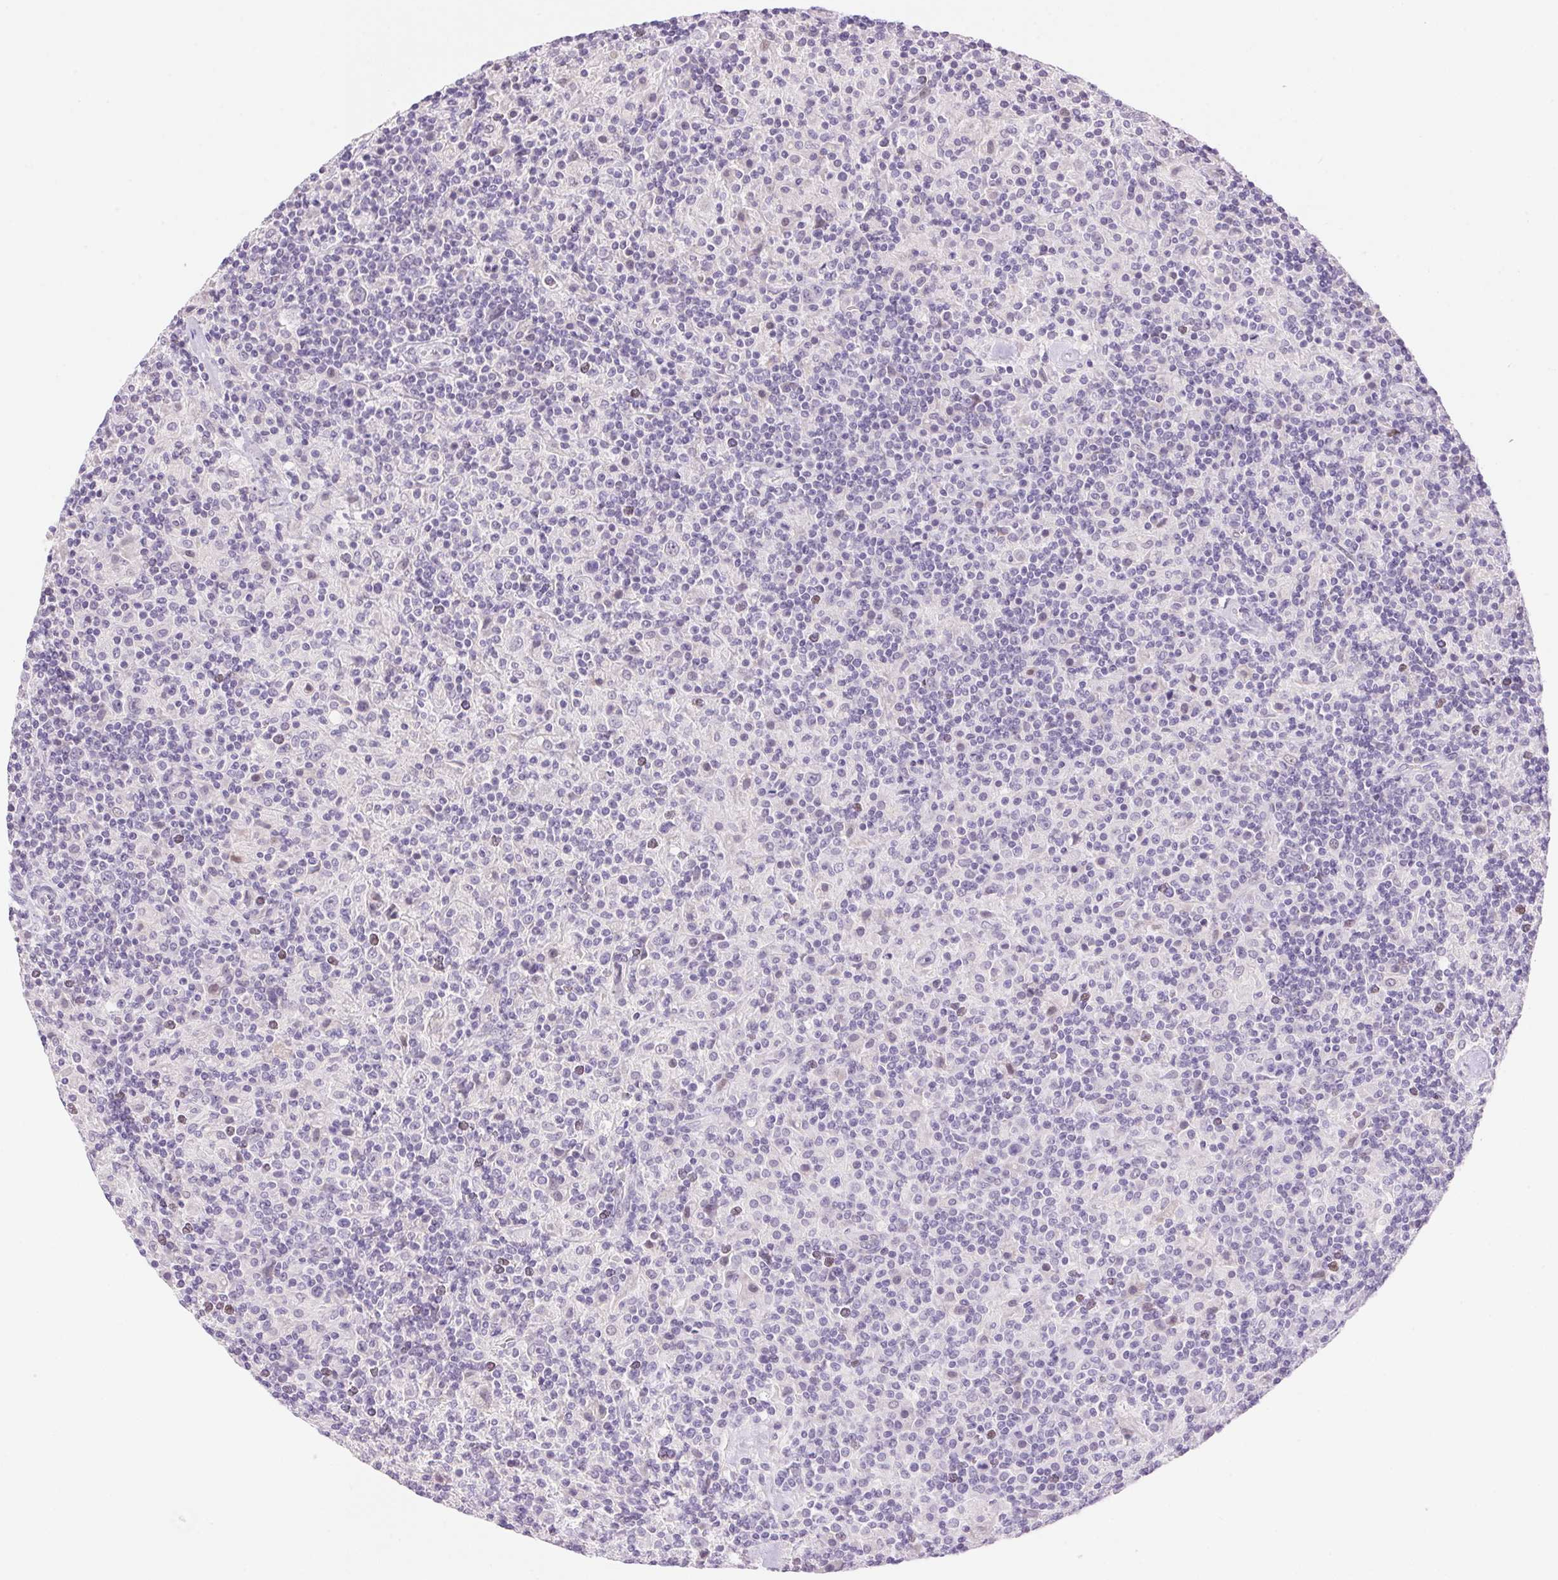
{"staining": {"intensity": "negative", "quantity": "none", "location": "none"}, "tissue": "lymphoma", "cell_type": "Tumor cells", "image_type": "cancer", "snomed": [{"axis": "morphology", "description": "Hodgkin's disease, NOS"}, {"axis": "topography", "description": "Lymph node"}], "caption": "IHC of Hodgkin's disease reveals no staining in tumor cells. Brightfield microscopy of IHC stained with DAB (3,3'-diaminobenzidine) (brown) and hematoxylin (blue), captured at high magnification.", "gene": "TEKT1", "patient": {"sex": "male", "age": 70}}